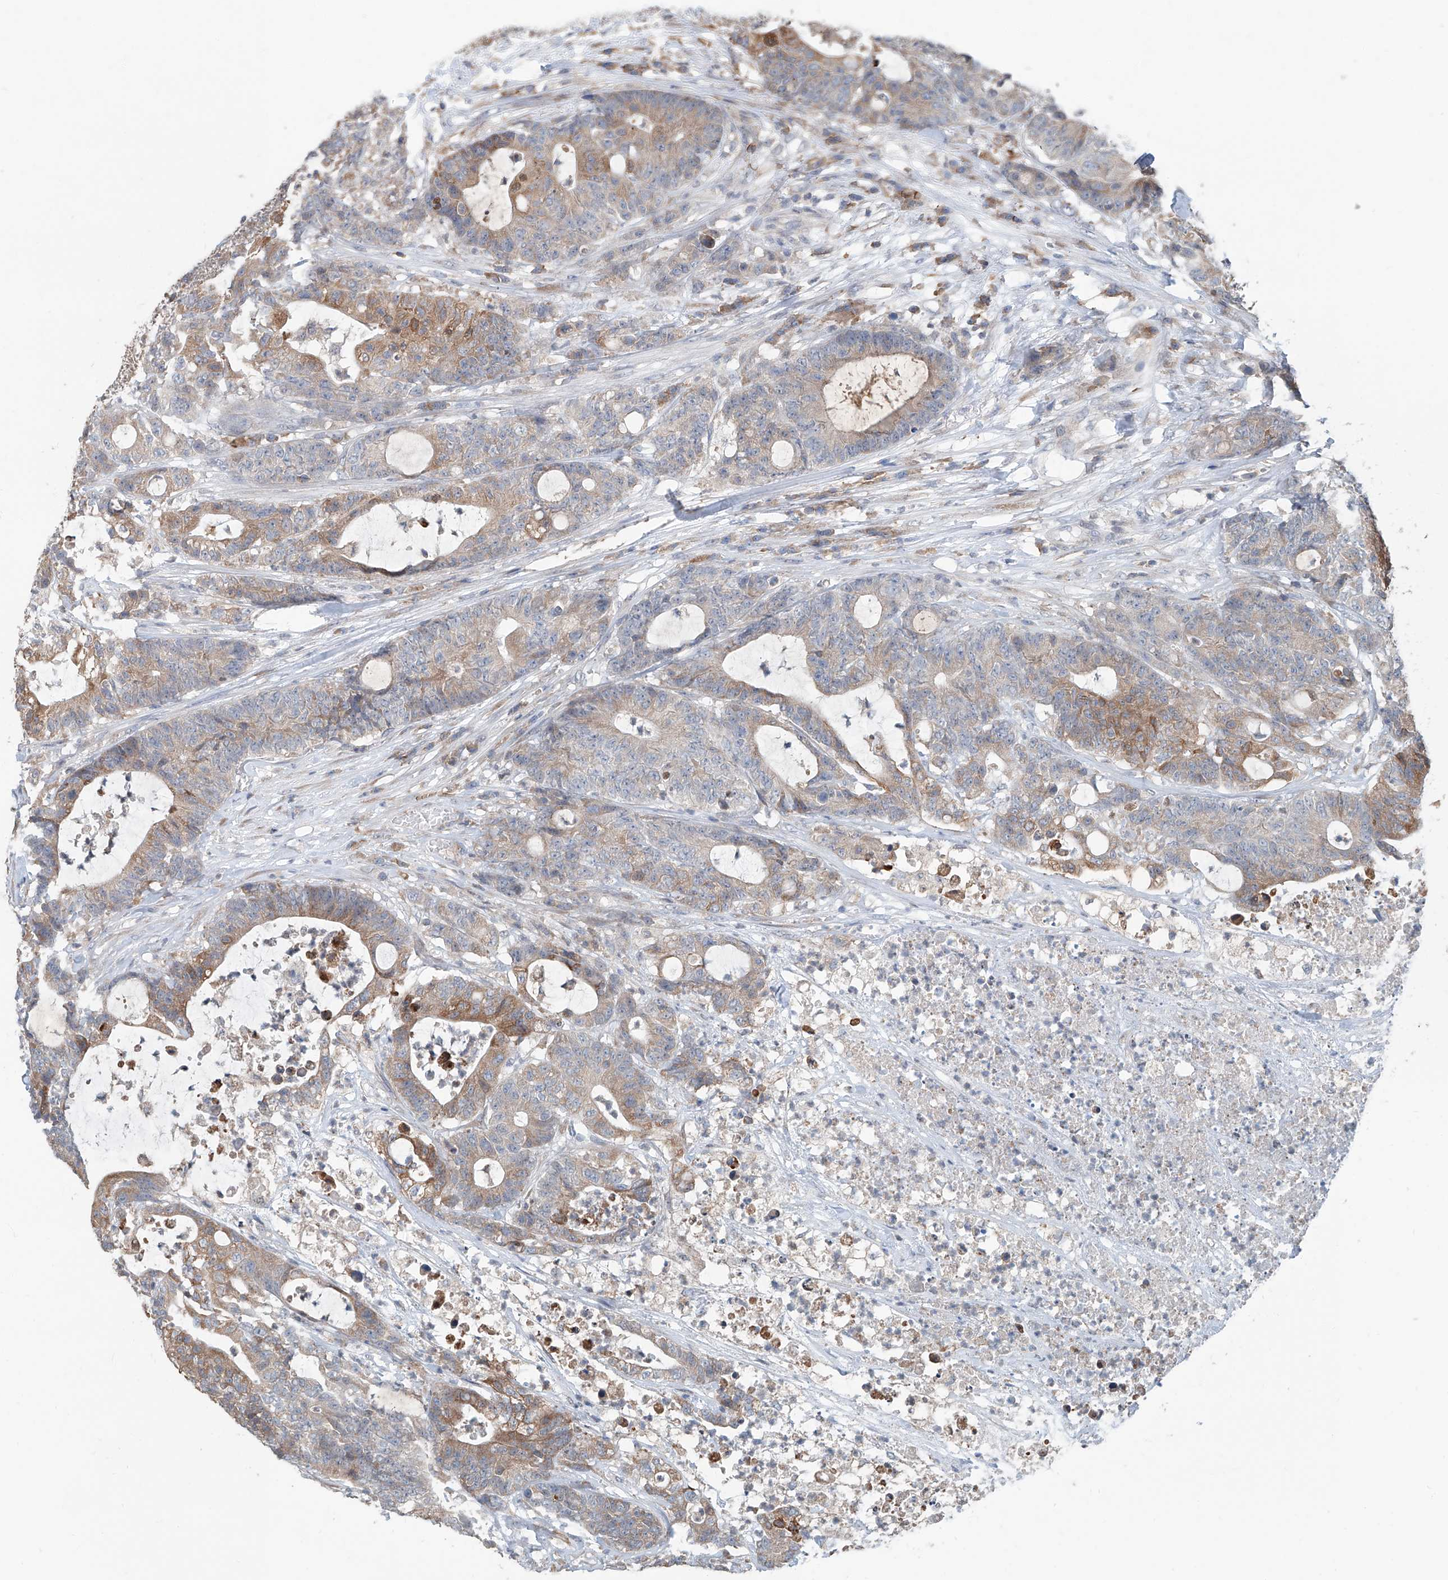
{"staining": {"intensity": "moderate", "quantity": "25%-75%", "location": "cytoplasmic/membranous"}, "tissue": "colorectal cancer", "cell_type": "Tumor cells", "image_type": "cancer", "snomed": [{"axis": "morphology", "description": "Adenocarcinoma, NOS"}, {"axis": "topography", "description": "Colon"}], "caption": "This is a histology image of IHC staining of adenocarcinoma (colorectal), which shows moderate positivity in the cytoplasmic/membranous of tumor cells.", "gene": "KCNK10", "patient": {"sex": "female", "age": 84}}